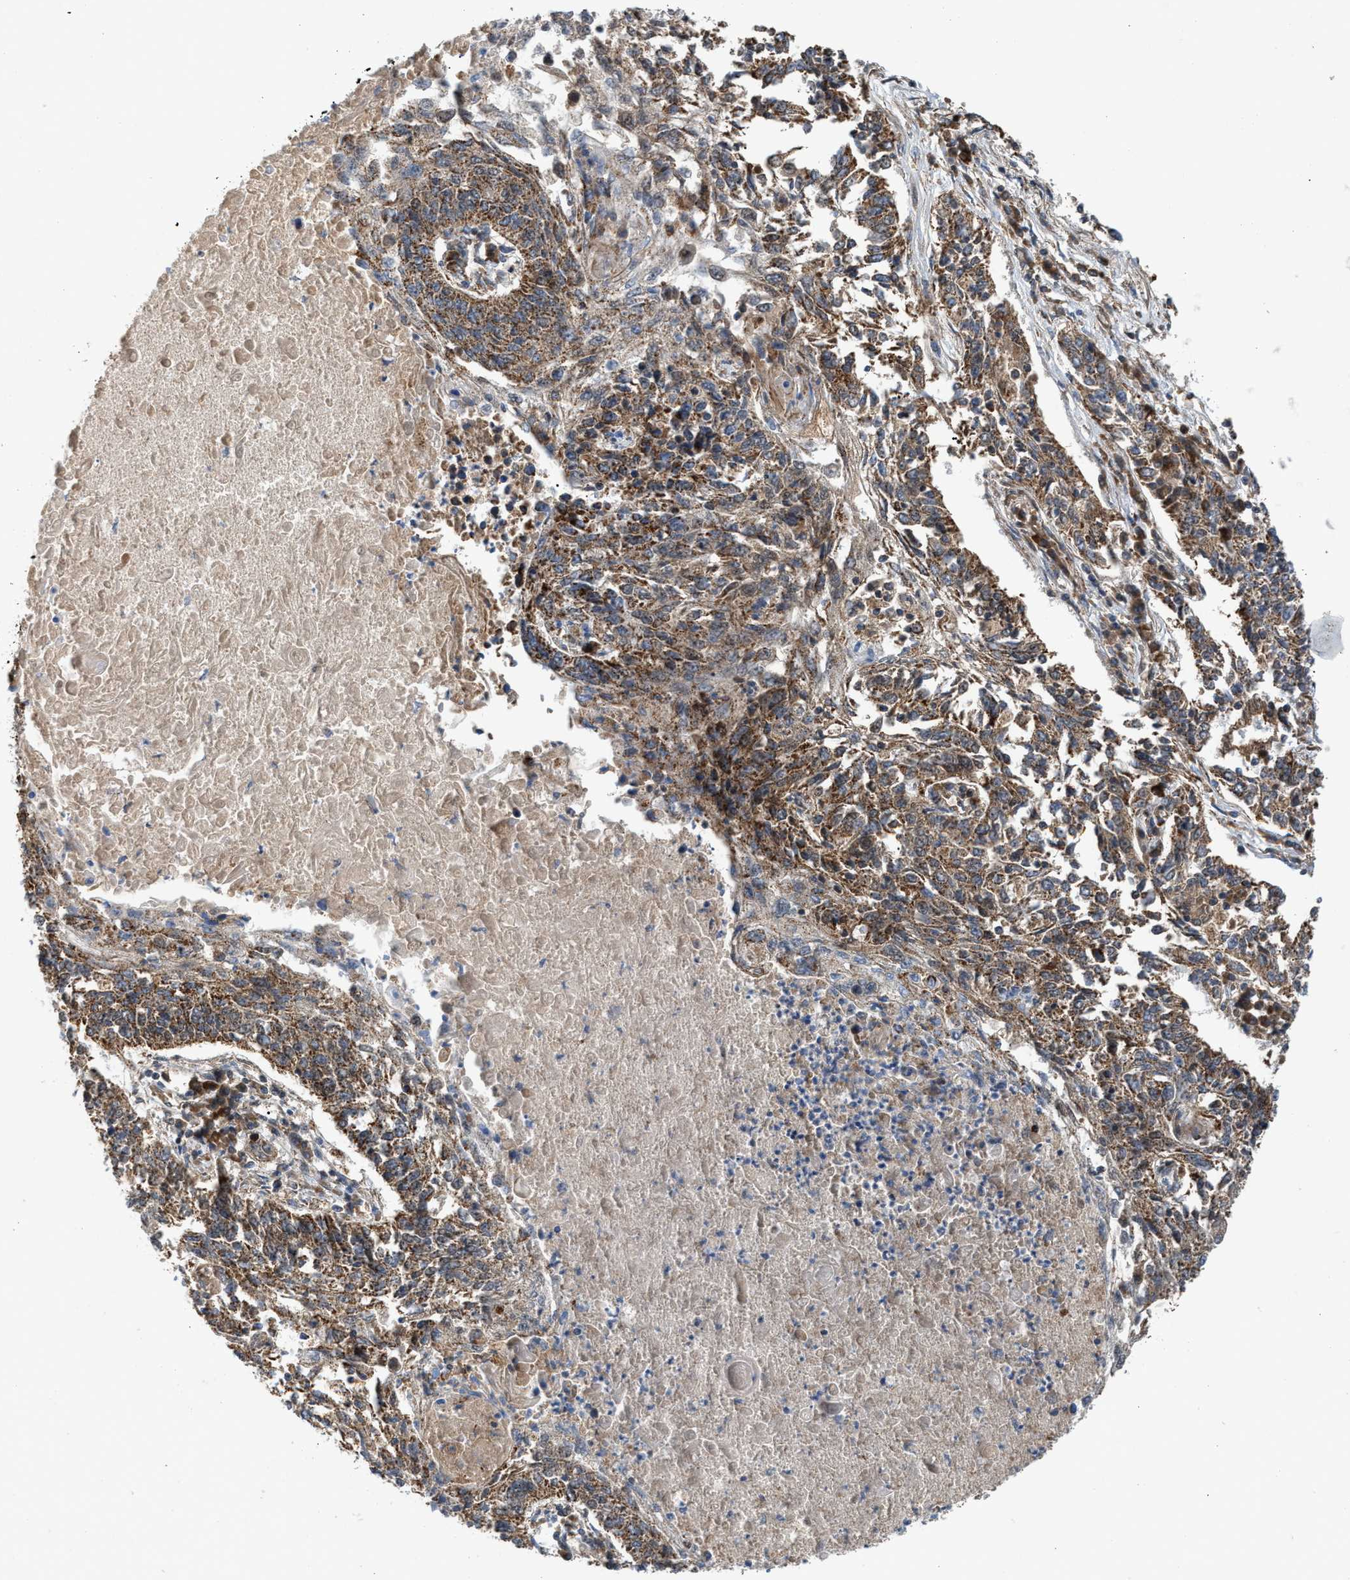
{"staining": {"intensity": "moderate", "quantity": ">75%", "location": "cytoplasmic/membranous"}, "tissue": "lung cancer", "cell_type": "Tumor cells", "image_type": "cancer", "snomed": [{"axis": "morphology", "description": "Normal tissue, NOS"}, {"axis": "morphology", "description": "Squamous cell carcinoma, NOS"}, {"axis": "topography", "description": "Cartilage tissue"}, {"axis": "topography", "description": "Bronchus"}, {"axis": "topography", "description": "Lung"}], "caption": "A brown stain labels moderate cytoplasmic/membranous staining of a protein in human squamous cell carcinoma (lung) tumor cells.", "gene": "PMPCA", "patient": {"sex": "female", "age": 49}}